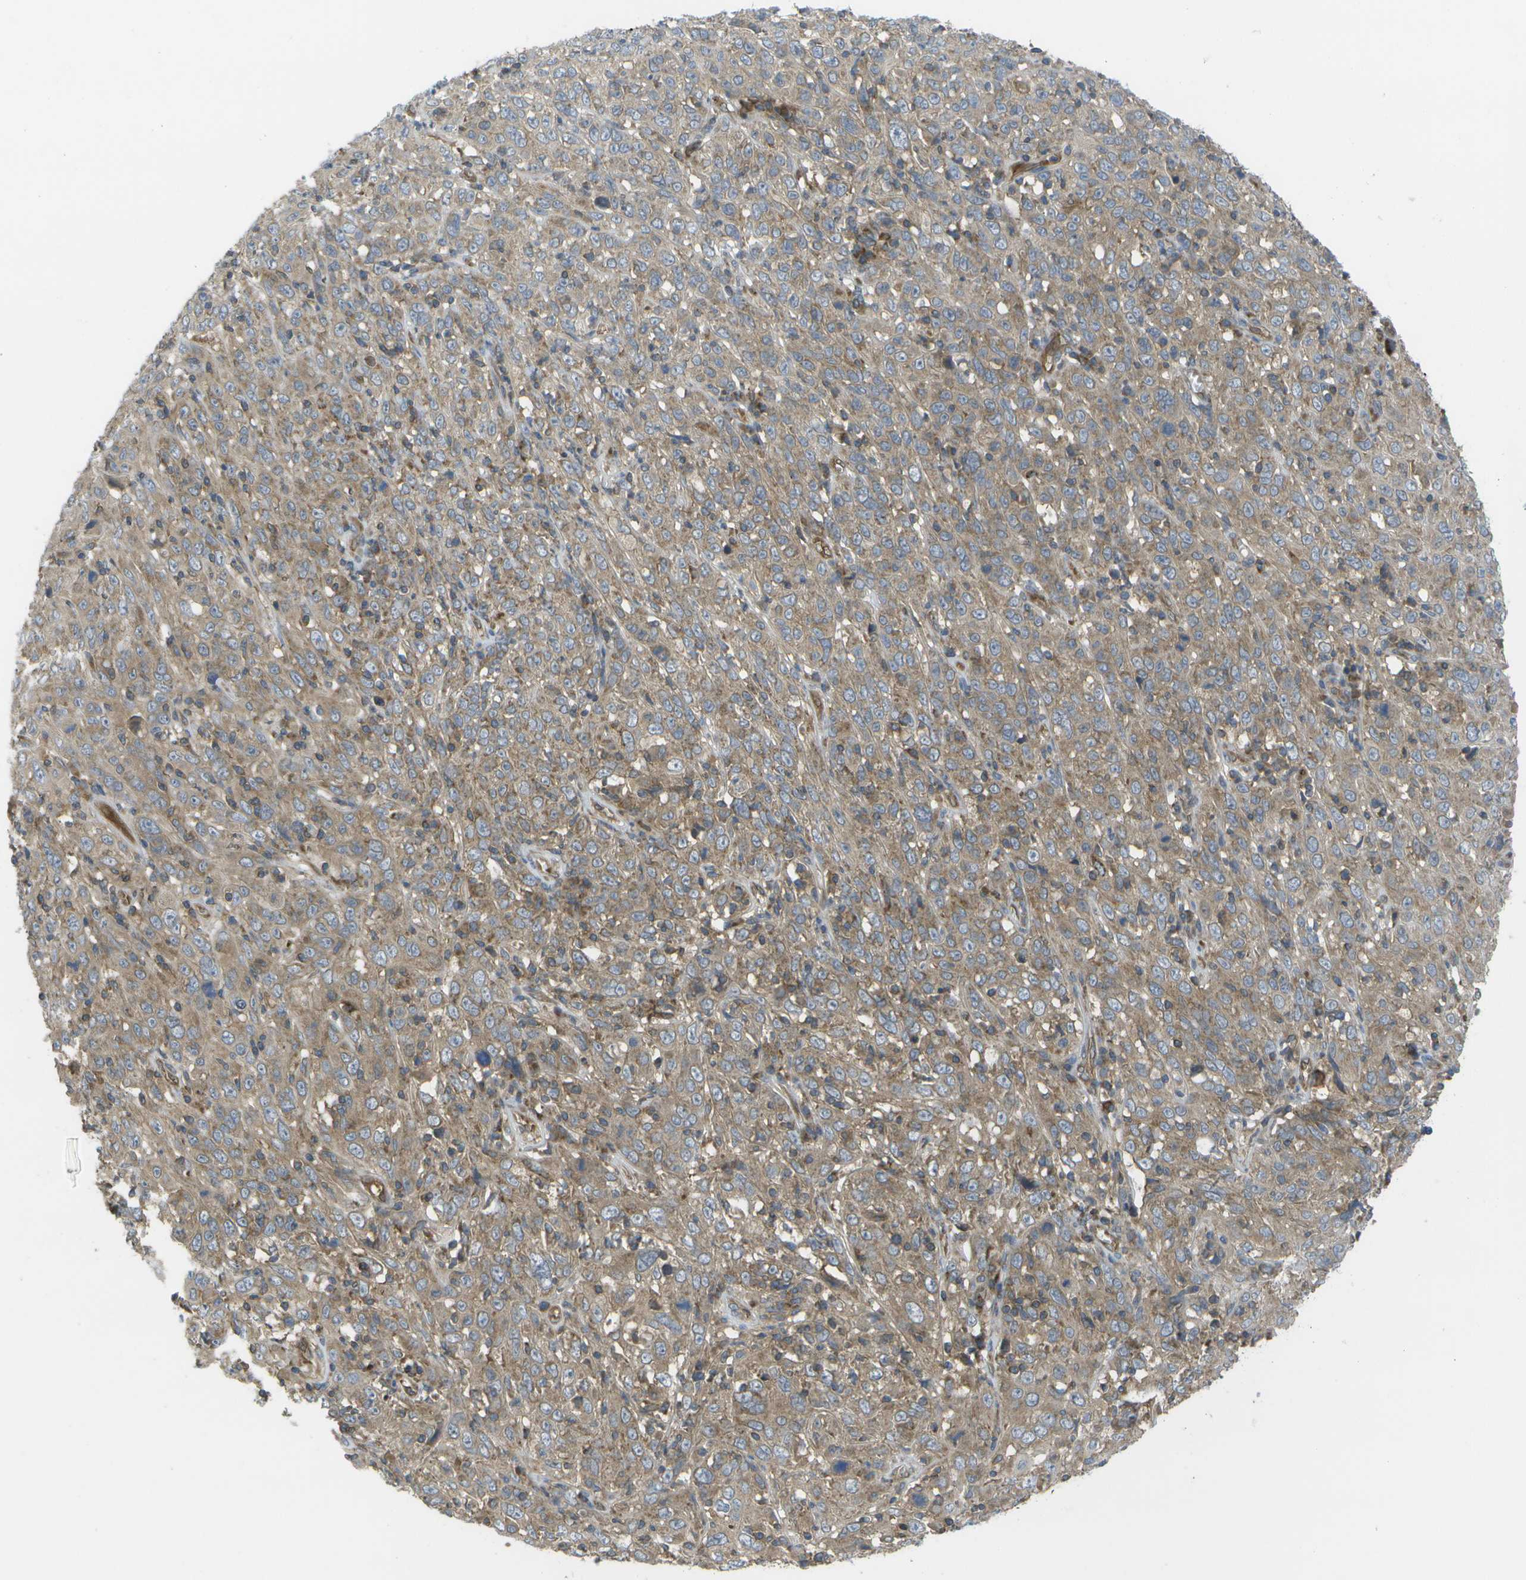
{"staining": {"intensity": "moderate", "quantity": ">75%", "location": "cytoplasmic/membranous"}, "tissue": "cervical cancer", "cell_type": "Tumor cells", "image_type": "cancer", "snomed": [{"axis": "morphology", "description": "Squamous cell carcinoma, NOS"}, {"axis": "topography", "description": "Cervix"}], "caption": "Protein expression analysis of cervical cancer demonstrates moderate cytoplasmic/membranous positivity in about >75% of tumor cells.", "gene": "DPM3", "patient": {"sex": "female", "age": 46}}